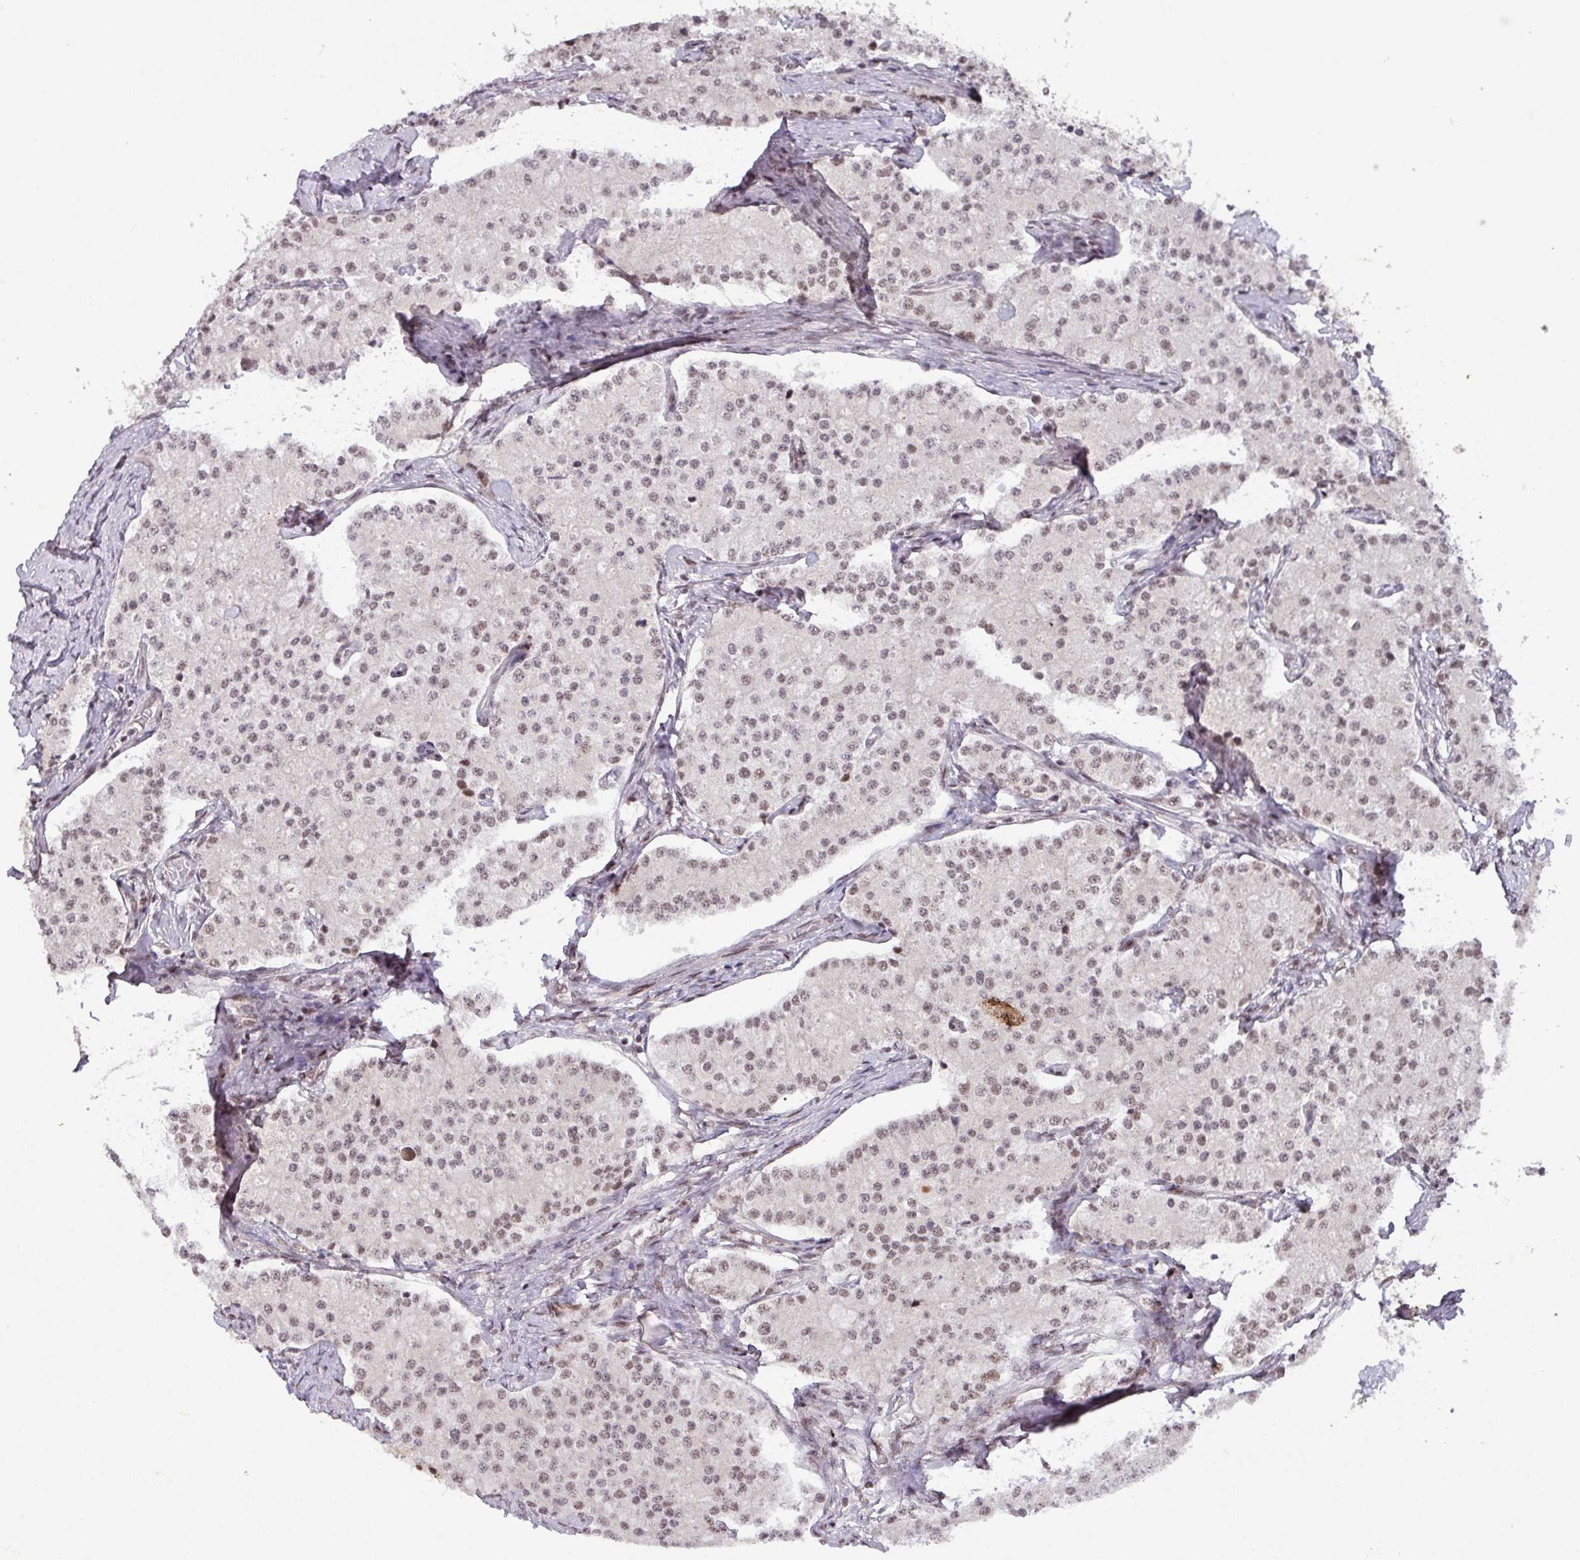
{"staining": {"intensity": "weak", "quantity": "<25%", "location": "nuclear"}, "tissue": "carcinoid", "cell_type": "Tumor cells", "image_type": "cancer", "snomed": [{"axis": "morphology", "description": "Carcinoid, malignant, NOS"}, {"axis": "topography", "description": "Colon"}], "caption": "An immunohistochemistry histopathology image of carcinoid (malignant) is shown. There is no staining in tumor cells of carcinoid (malignant).", "gene": "SRSF2", "patient": {"sex": "female", "age": 52}}